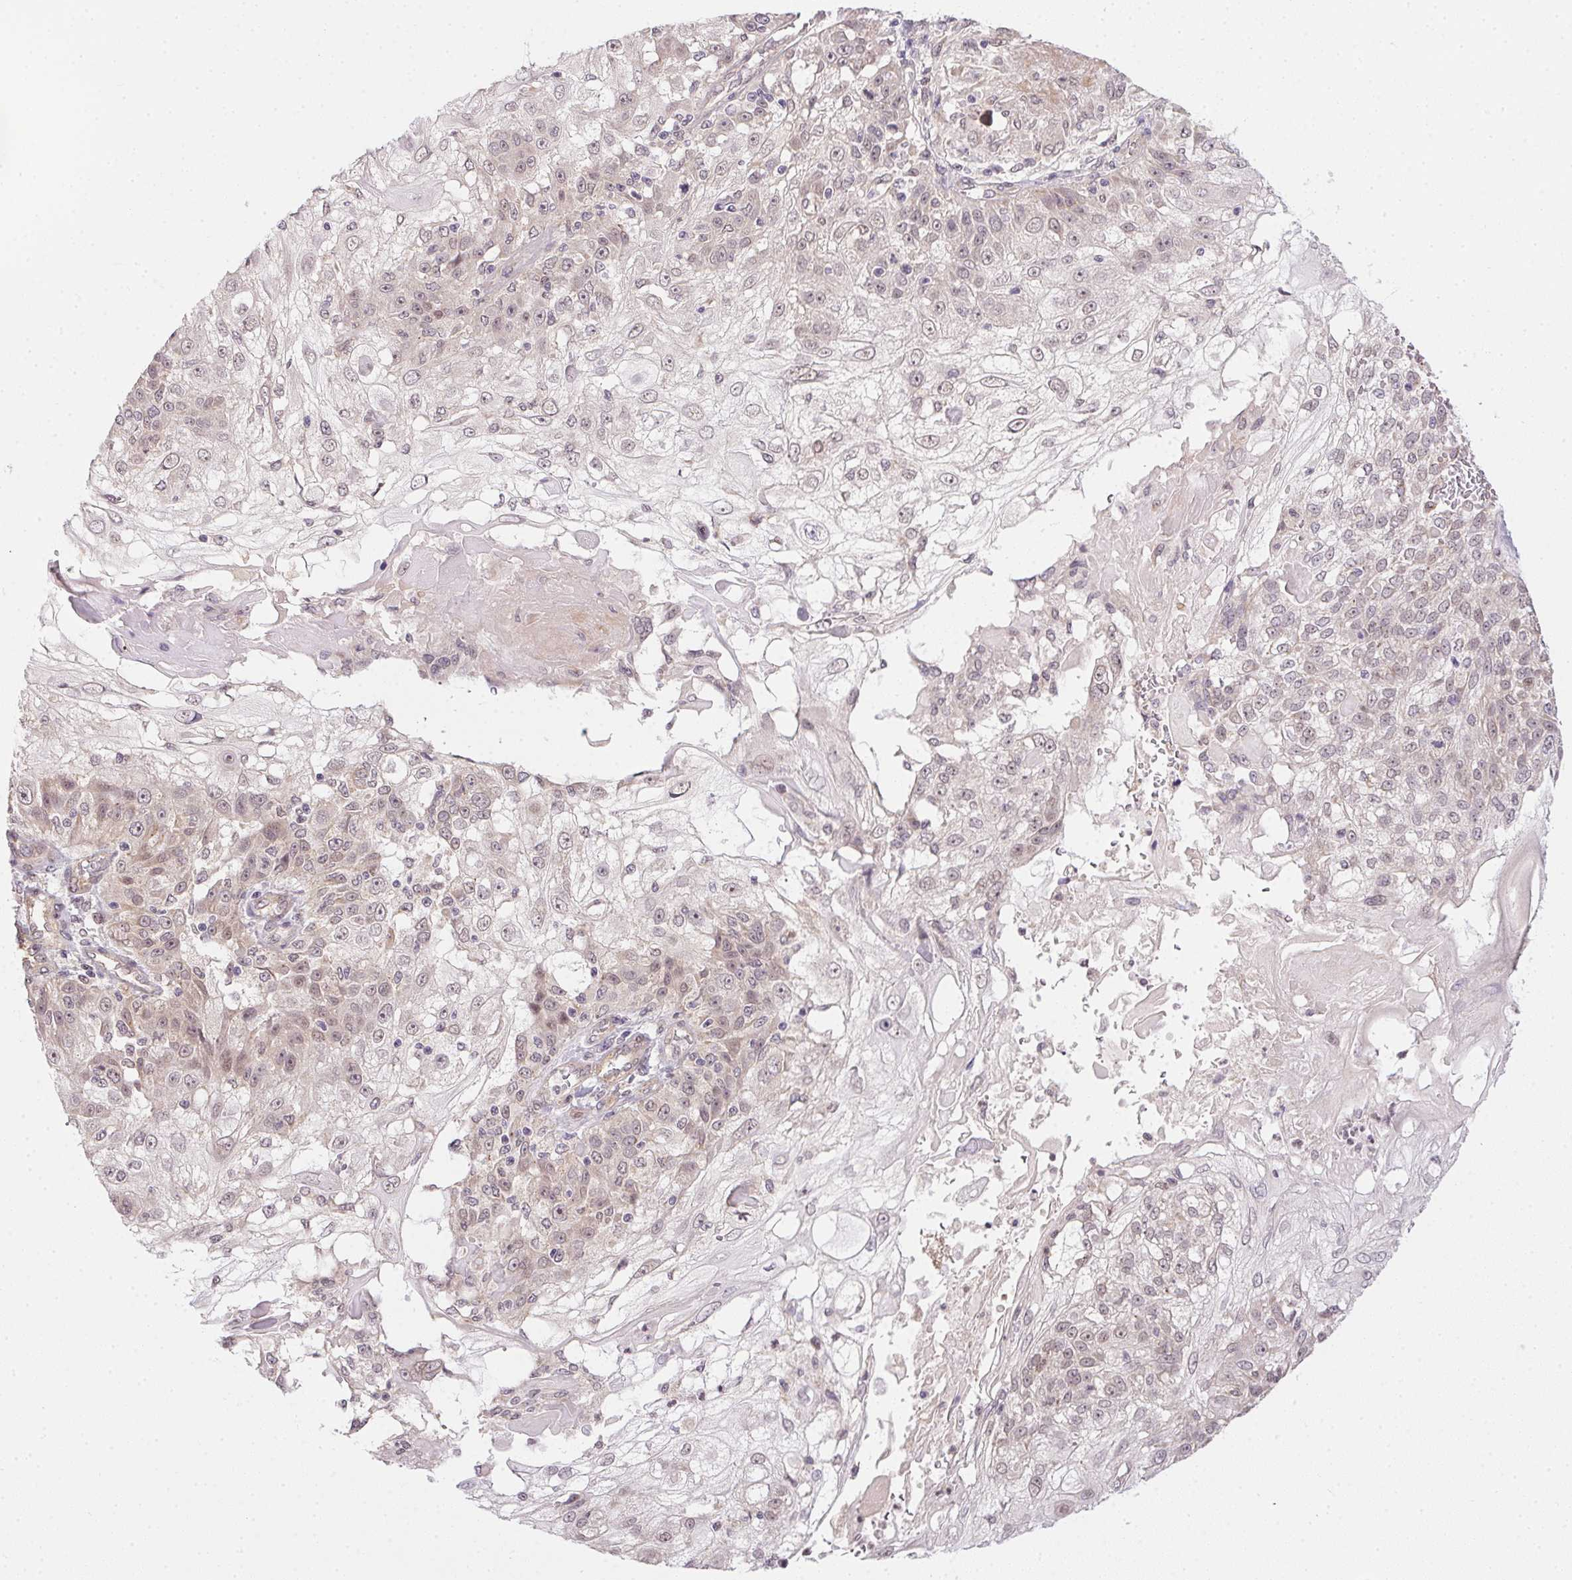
{"staining": {"intensity": "weak", "quantity": "<25%", "location": "nuclear"}, "tissue": "skin cancer", "cell_type": "Tumor cells", "image_type": "cancer", "snomed": [{"axis": "morphology", "description": "Normal tissue, NOS"}, {"axis": "morphology", "description": "Squamous cell carcinoma, NOS"}, {"axis": "topography", "description": "Skin"}], "caption": "Tumor cells show no significant protein positivity in skin cancer.", "gene": "CFAP92", "patient": {"sex": "female", "age": 83}}